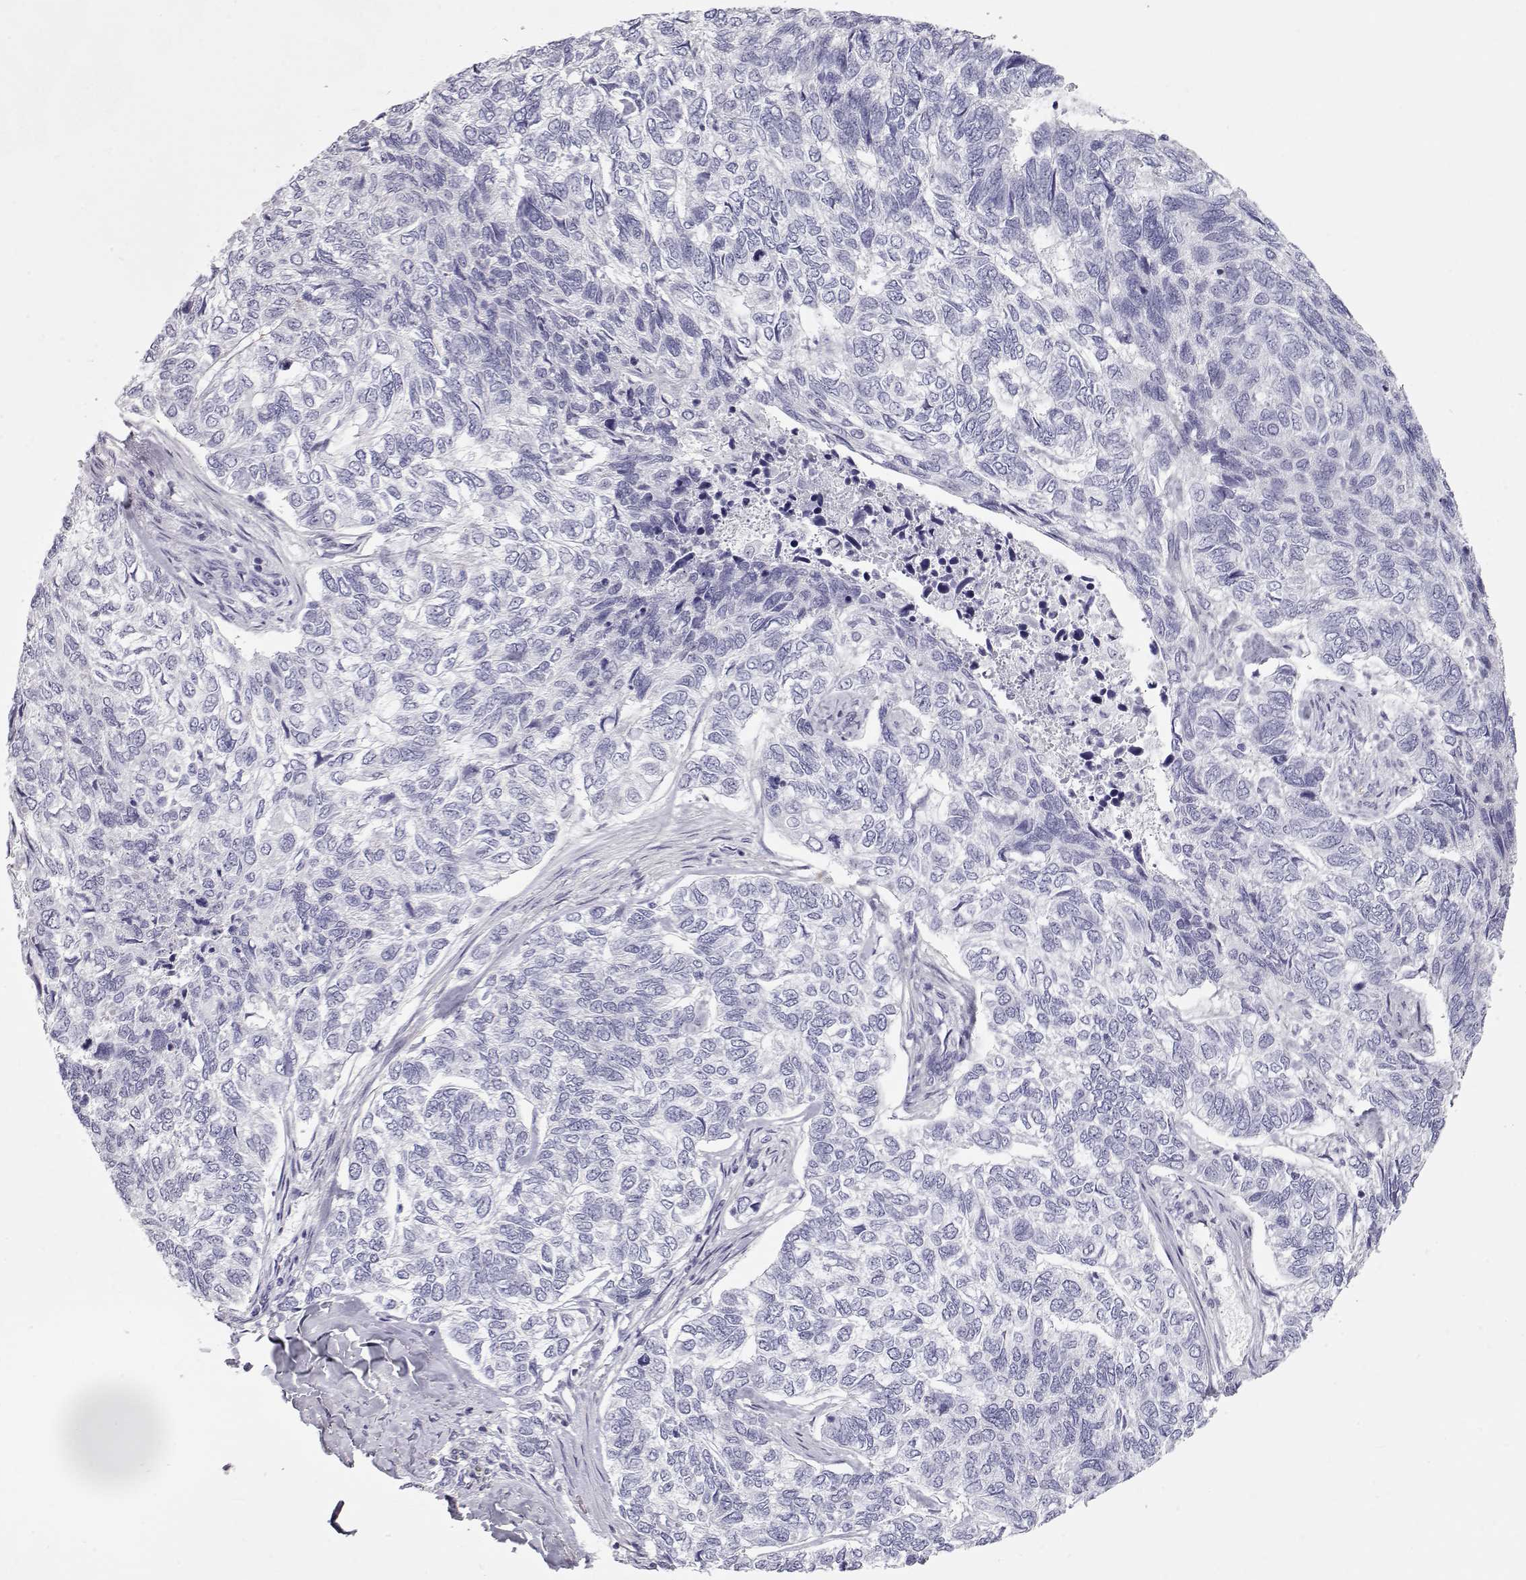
{"staining": {"intensity": "negative", "quantity": "none", "location": "none"}, "tissue": "skin cancer", "cell_type": "Tumor cells", "image_type": "cancer", "snomed": [{"axis": "morphology", "description": "Basal cell carcinoma"}, {"axis": "topography", "description": "Skin"}], "caption": "There is no significant positivity in tumor cells of basal cell carcinoma (skin).", "gene": "SLITRK3", "patient": {"sex": "female", "age": 65}}